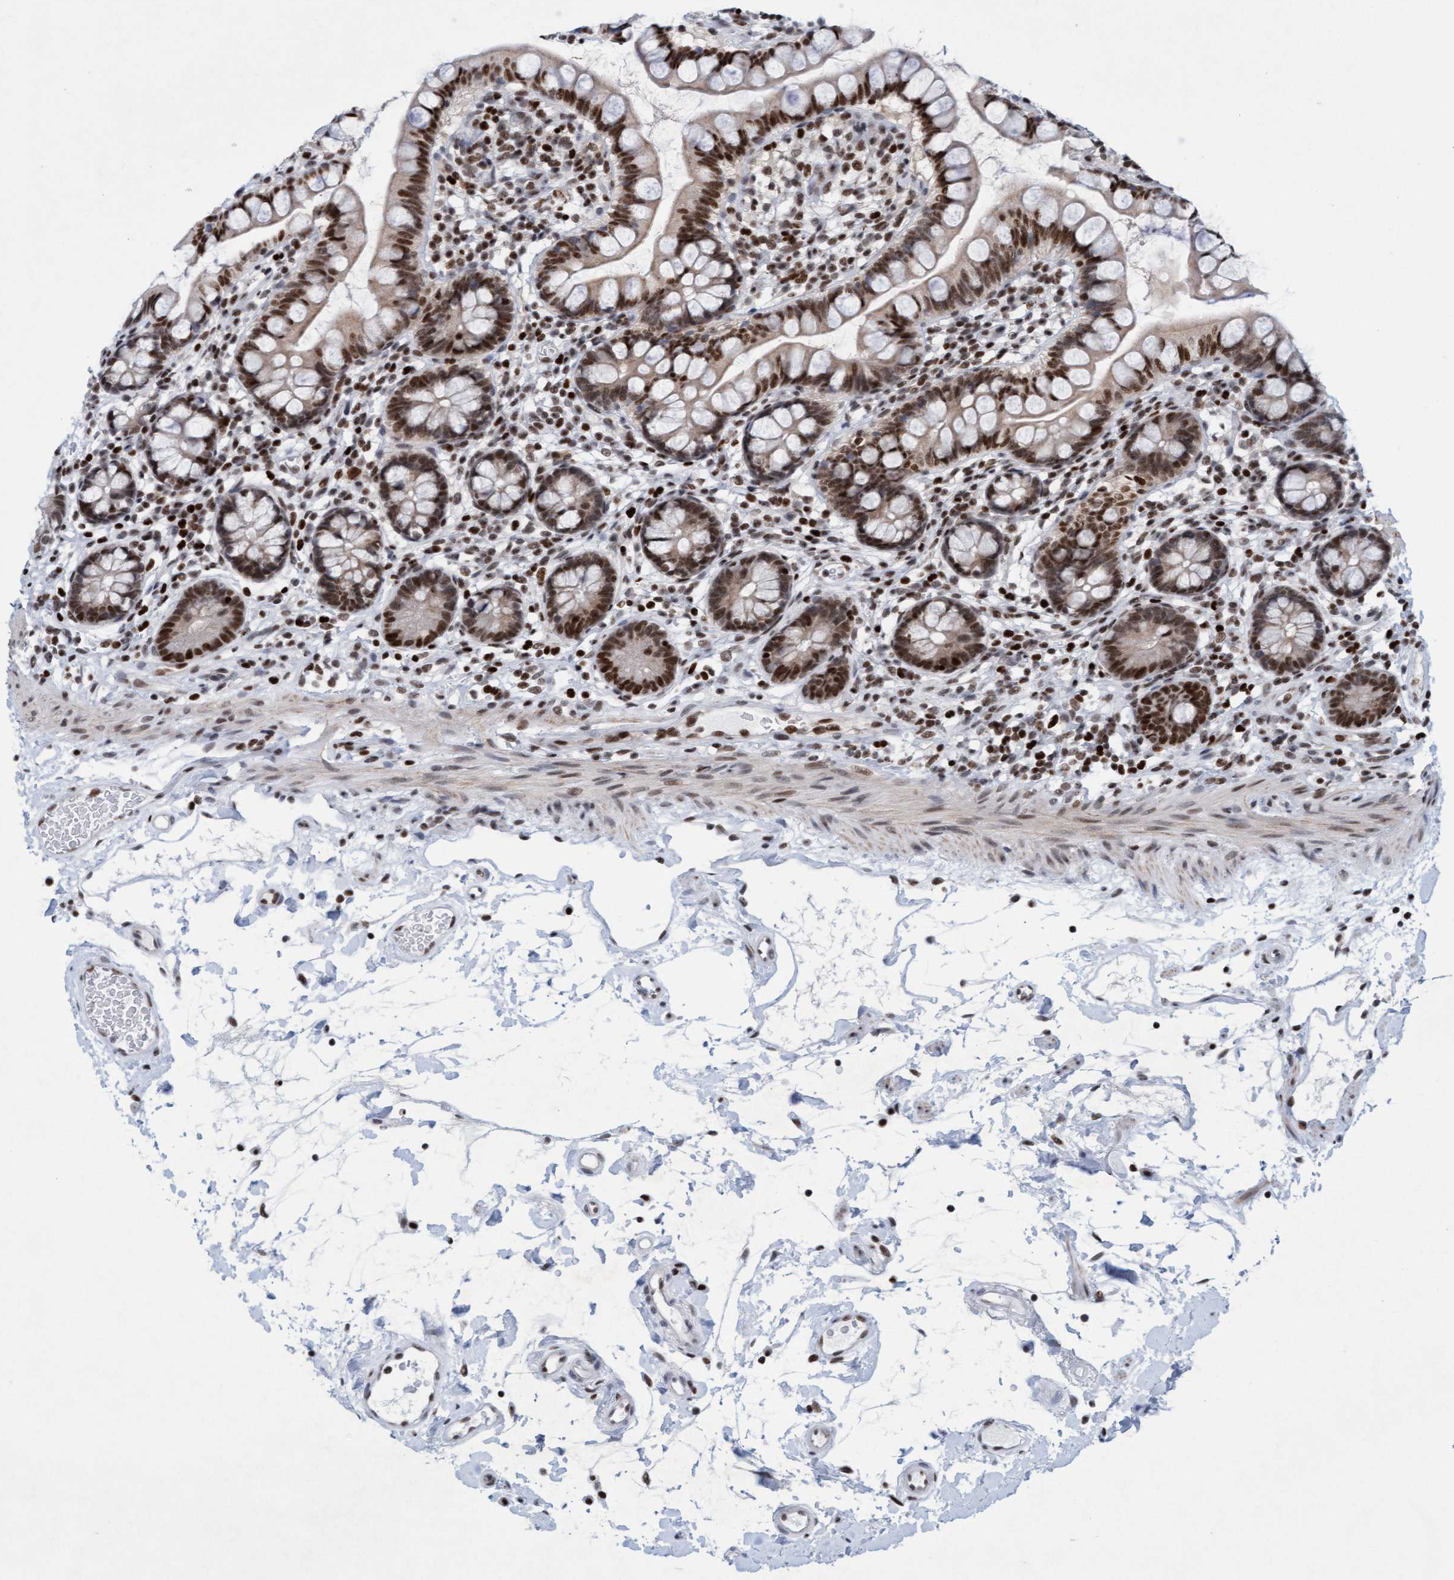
{"staining": {"intensity": "strong", "quantity": ">75%", "location": "nuclear"}, "tissue": "small intestine", "cell_type": "Glandular cells", "image_type": "normal", "snomed": [{"axis": "morphology", "description": "Normal tissue, NOS"}, {"axis": "topography", "description": "Small intestine"}], "caption": "Glandular cells demonstrate strong nuclear positivity in approximately >75% of cells in normal small intestine.", "gene": "GLRX2", "patient": {"sex": "female", "age": 84}}